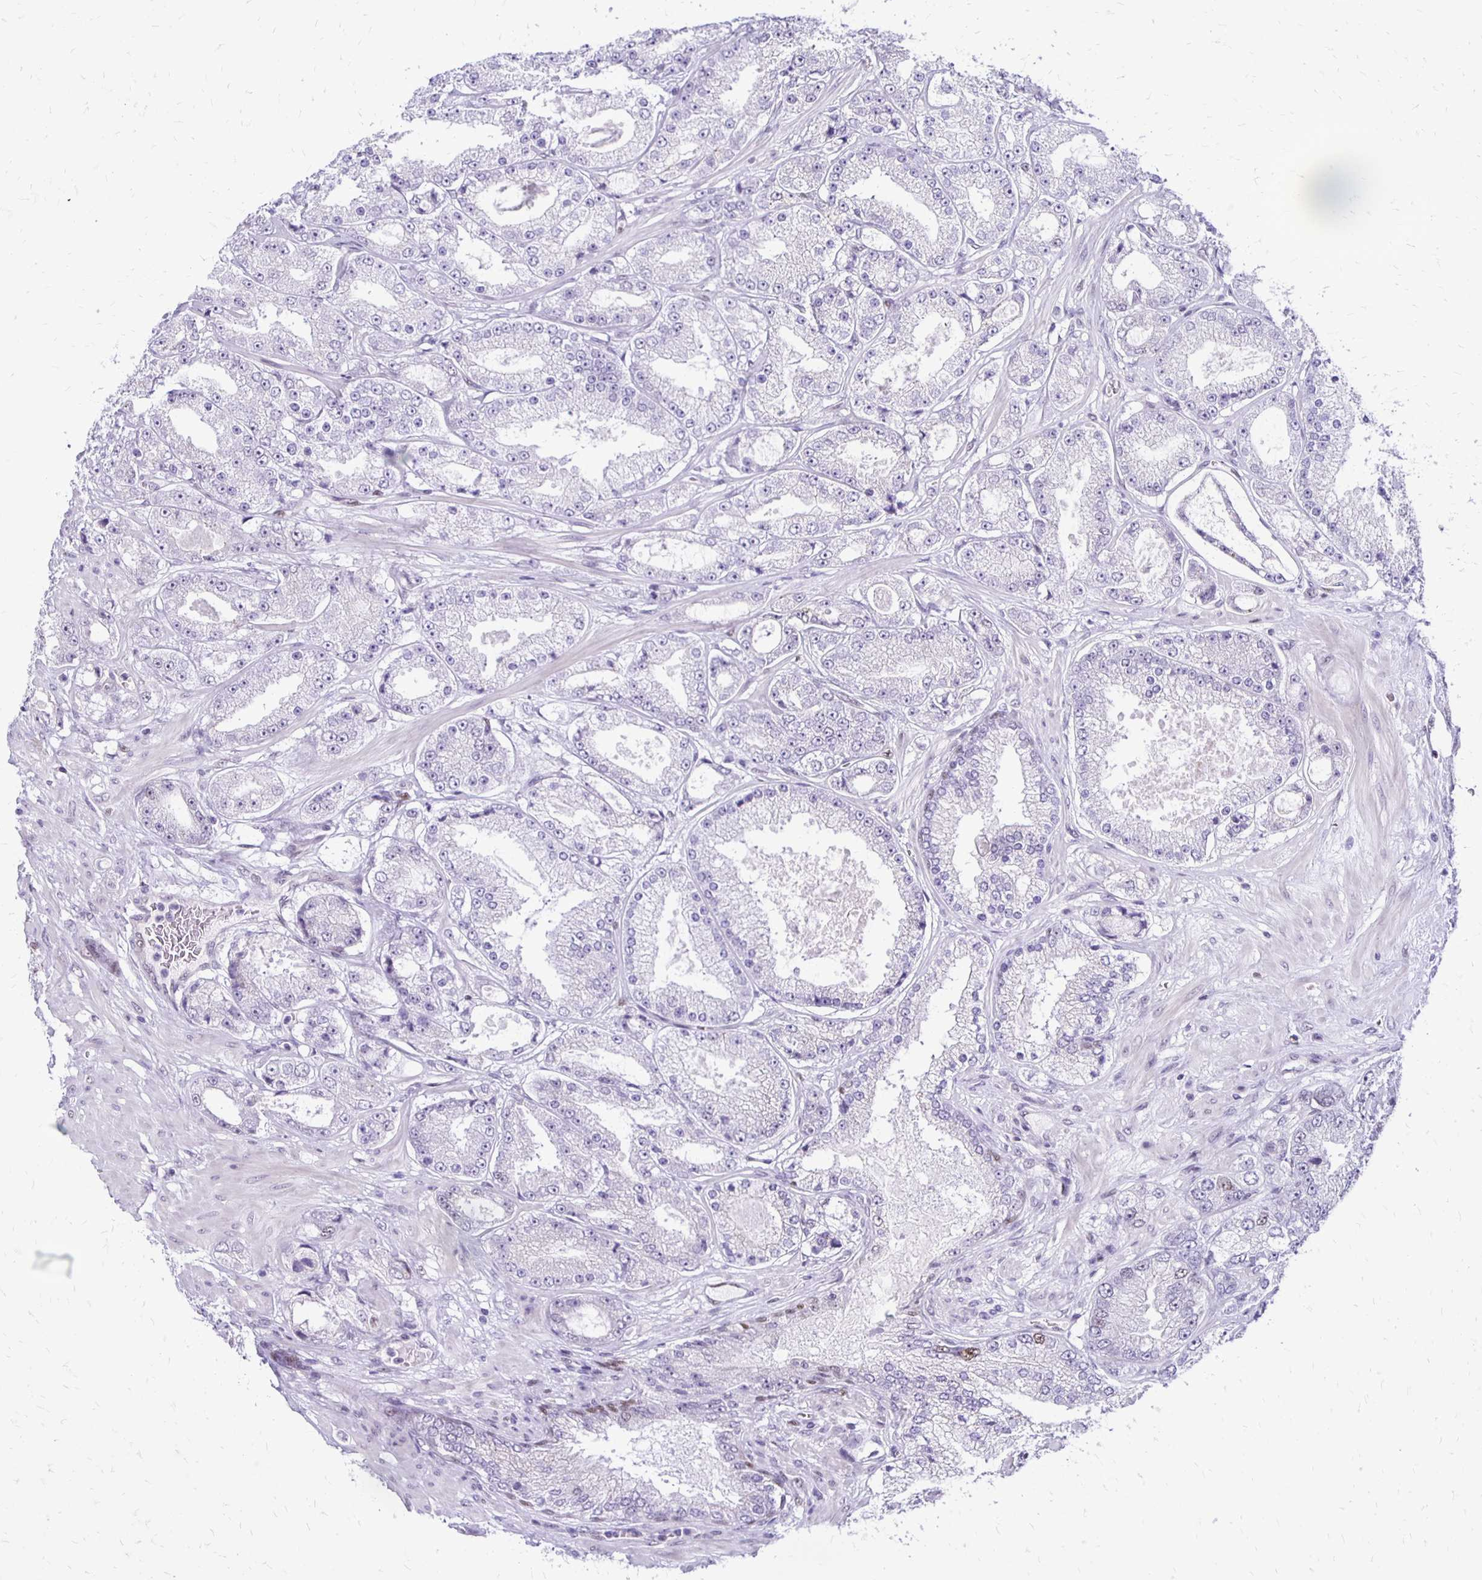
{"staining": {"intensity": "negative", "quantity": "none", "location": "none"}, "tissue": "prostate cancer", "cell_type": "Tumor cells", "image_type": "cancer", "snomed": [{"axis": "morphology", "description": "Normal tissue, NOS"}, {"axis": "morphology", "description": "Adenocarcinoma, High grade"}, {"axis": "topography", "description": "Prostate"}, {"axis": "topography", "description": "Peripheral nerve tissue"}], "caption": "High power microscopy histopathology image of an immunohistochemistry (IHC) micrograph of prostate high-grade adenocarcinoma, revealing no significant positivity in tumor cells.", "gene": "DDB2", "patient": {"sex": "male", "age": 68}}